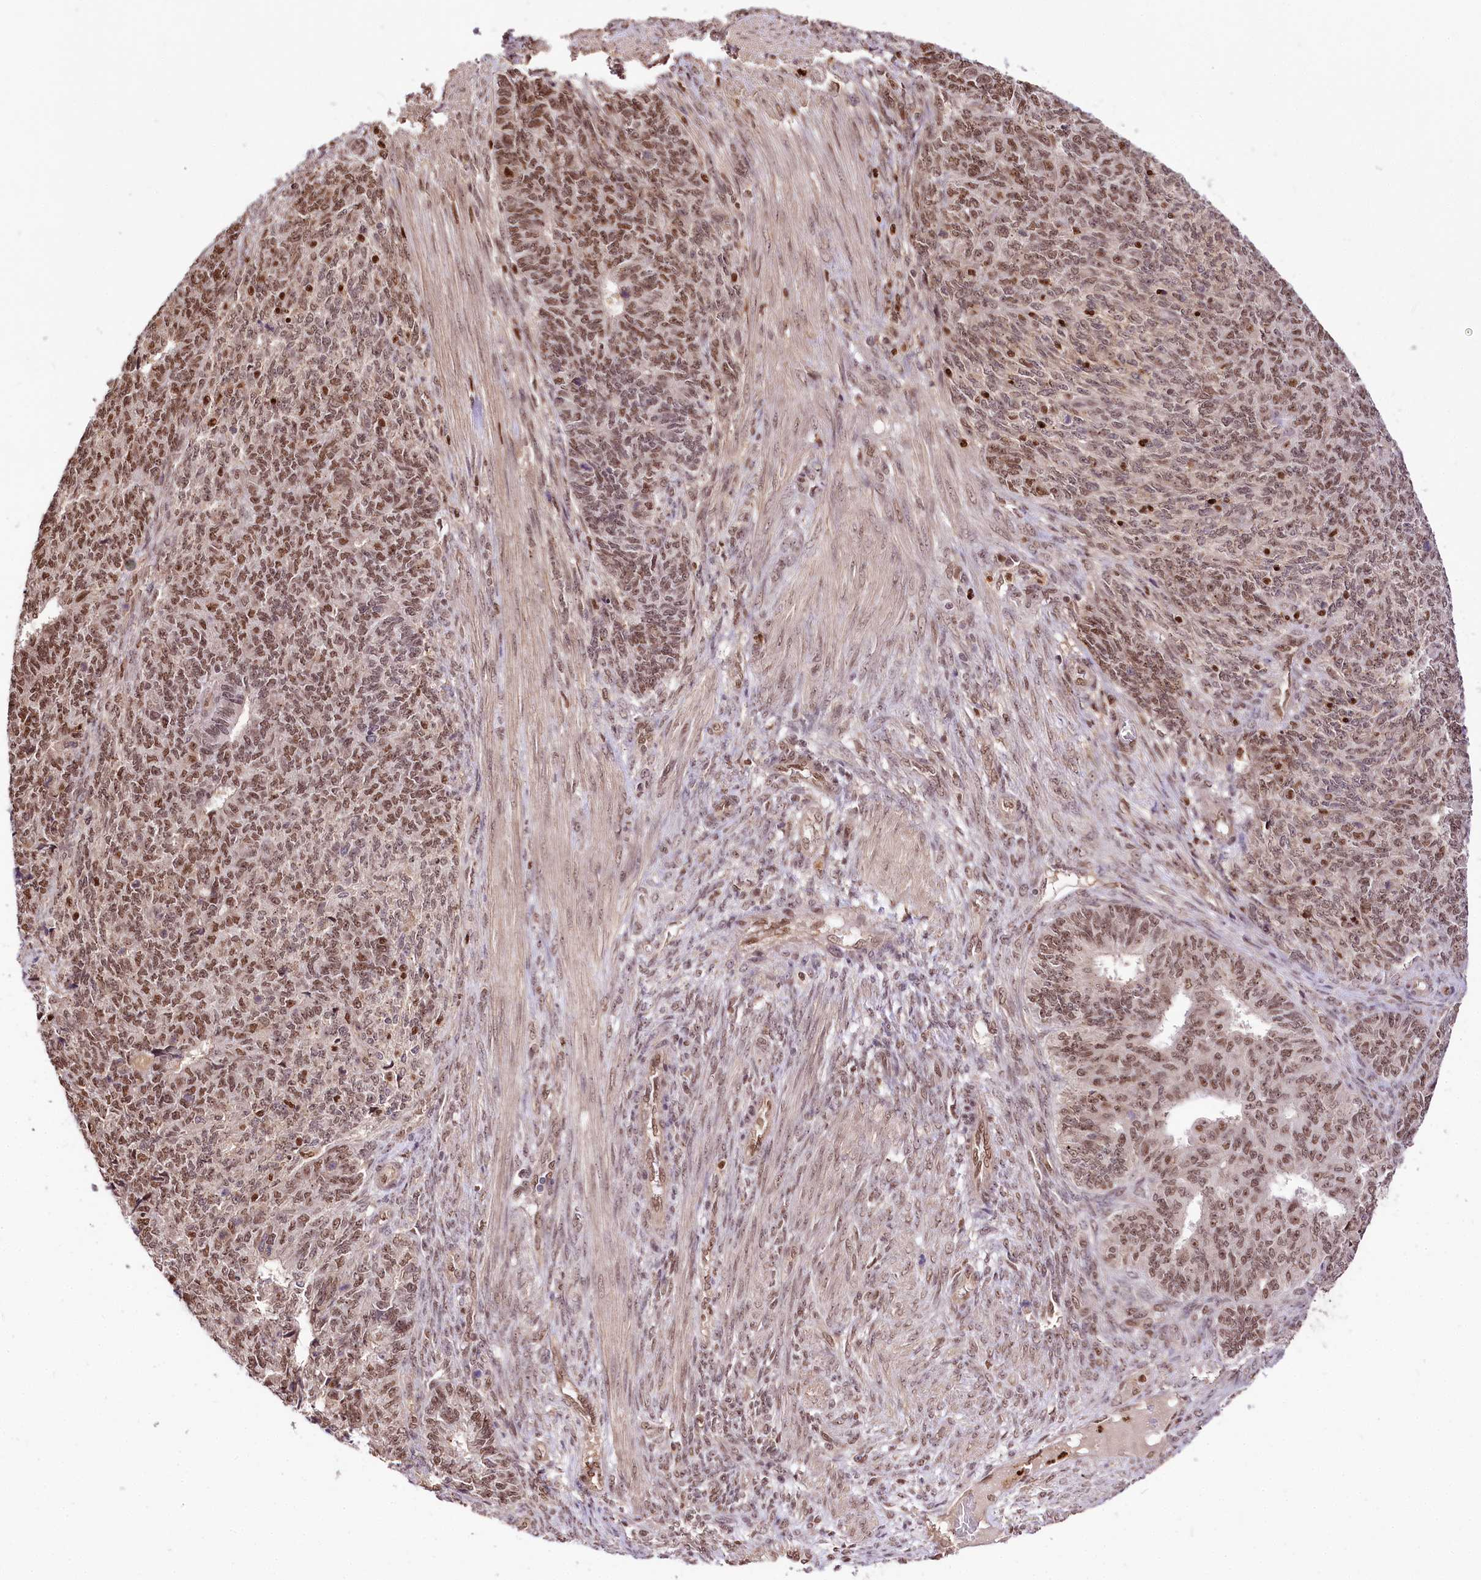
{"staining": {"intensity": "moderate", "quantity": ">75%", "location": "nuclear"}, "tissue": "endometrial cancer", "cell_type": "Tumor cells", "image_type": "cancer", "snomed": [{"axis": "morphology", "description": "Adenocarcinoma, NOS"}, {"axis": "topography", "description": "Endometrium"}], "caption": "About >75% of tumor cells in endometrial cancer demonstrate moderate nuclear protein expression as visualized by brown immunohistochemical staining.", "gene": "GNL3L", "patient": {"sex": "female", "age": 32}}